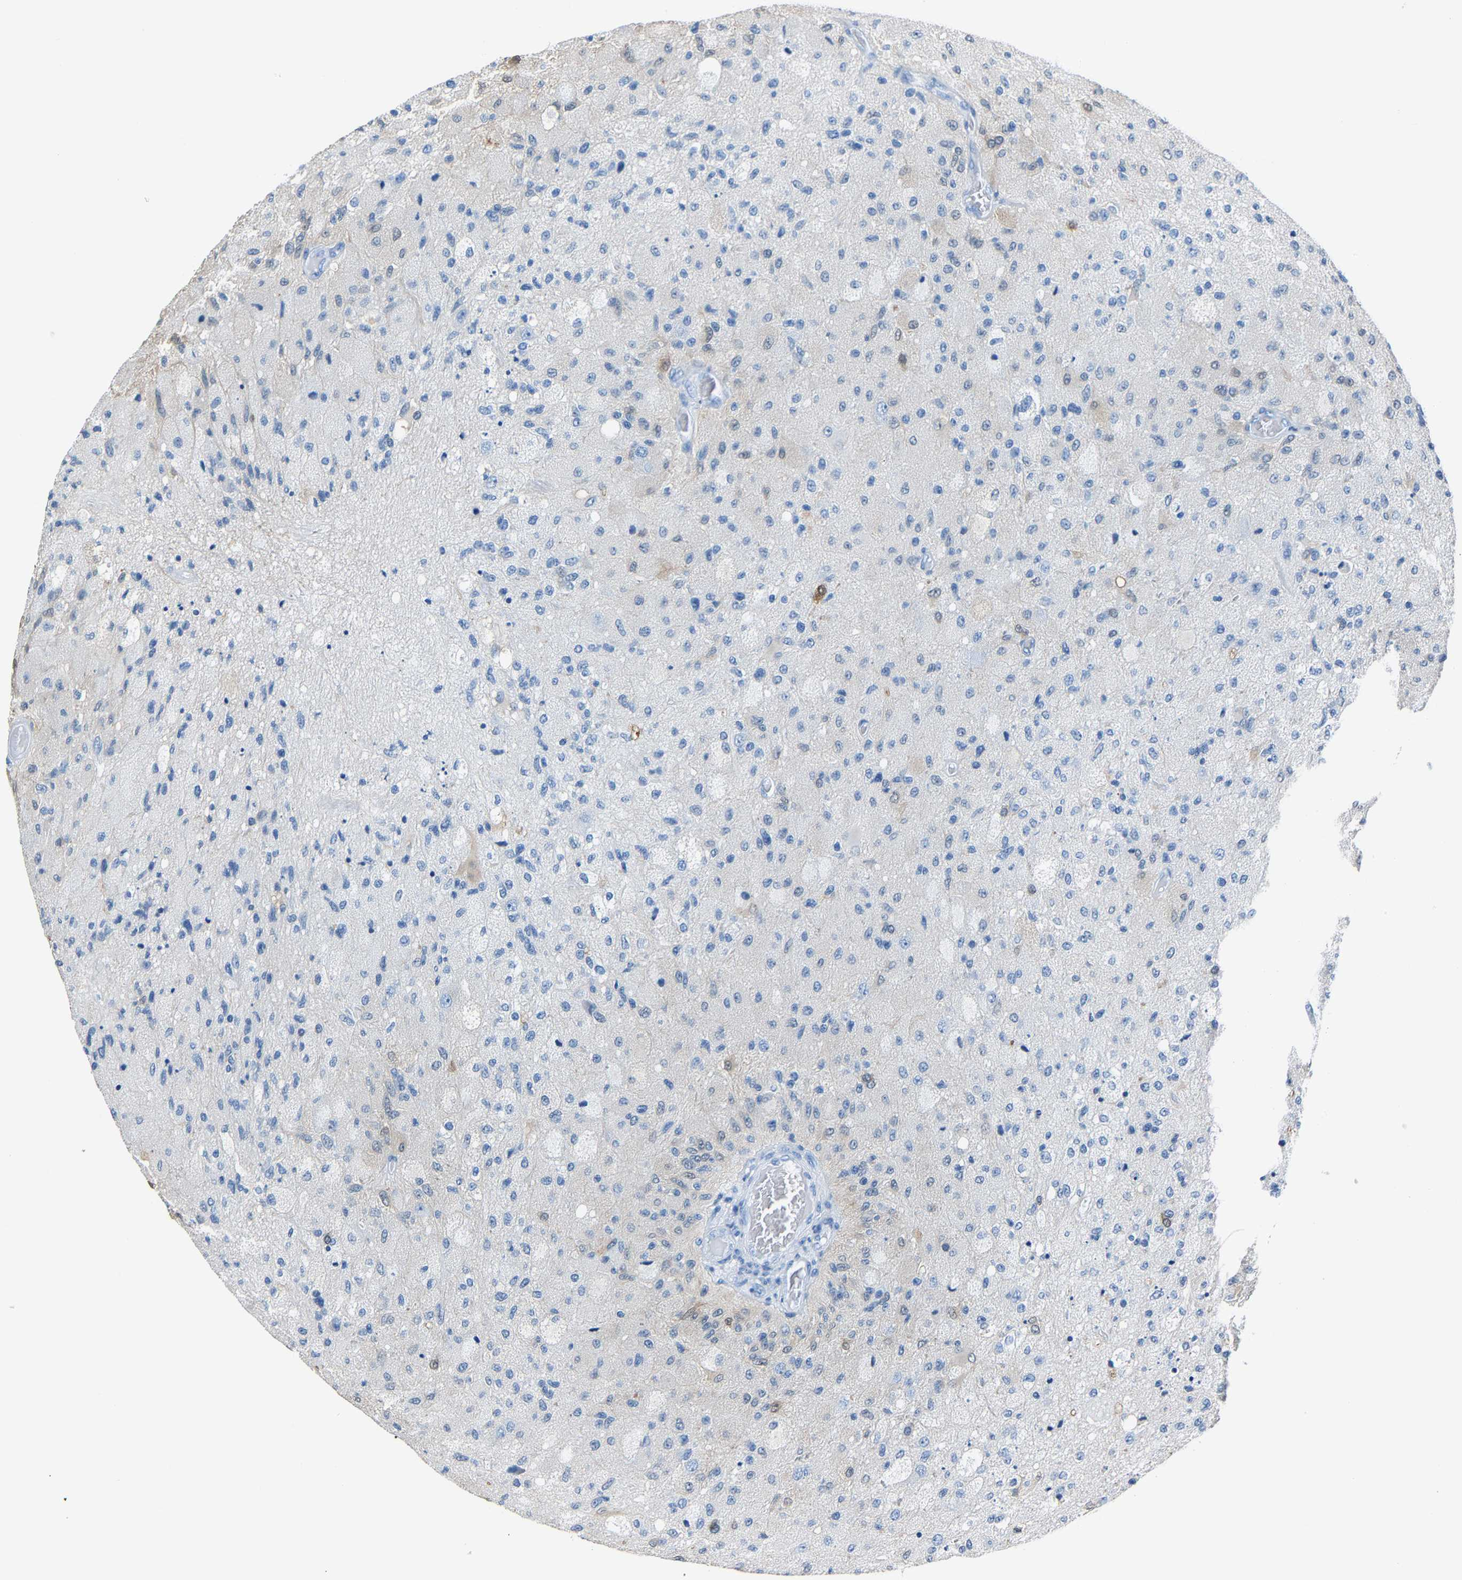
{"staining": {"intensity": "negative", "quantity": "none", "location": "none"}, "tissue": "glioma", "cell_type": "Tumor cells", "image_type": "cancer", "snomed": [{"axis": "morphology", "description": "Normal tissue, NOS"}, {"axis": "morphology", "description": "Glioma, malignant, High grade"}, {"axis": "topography", "description": "Cerebral cortex"}], "caption": "Tumor cells are negative for protein expression in human malignant high-grade glioma.", "gene": "S100P", "patient": {"sex": "male", "age": 77}}